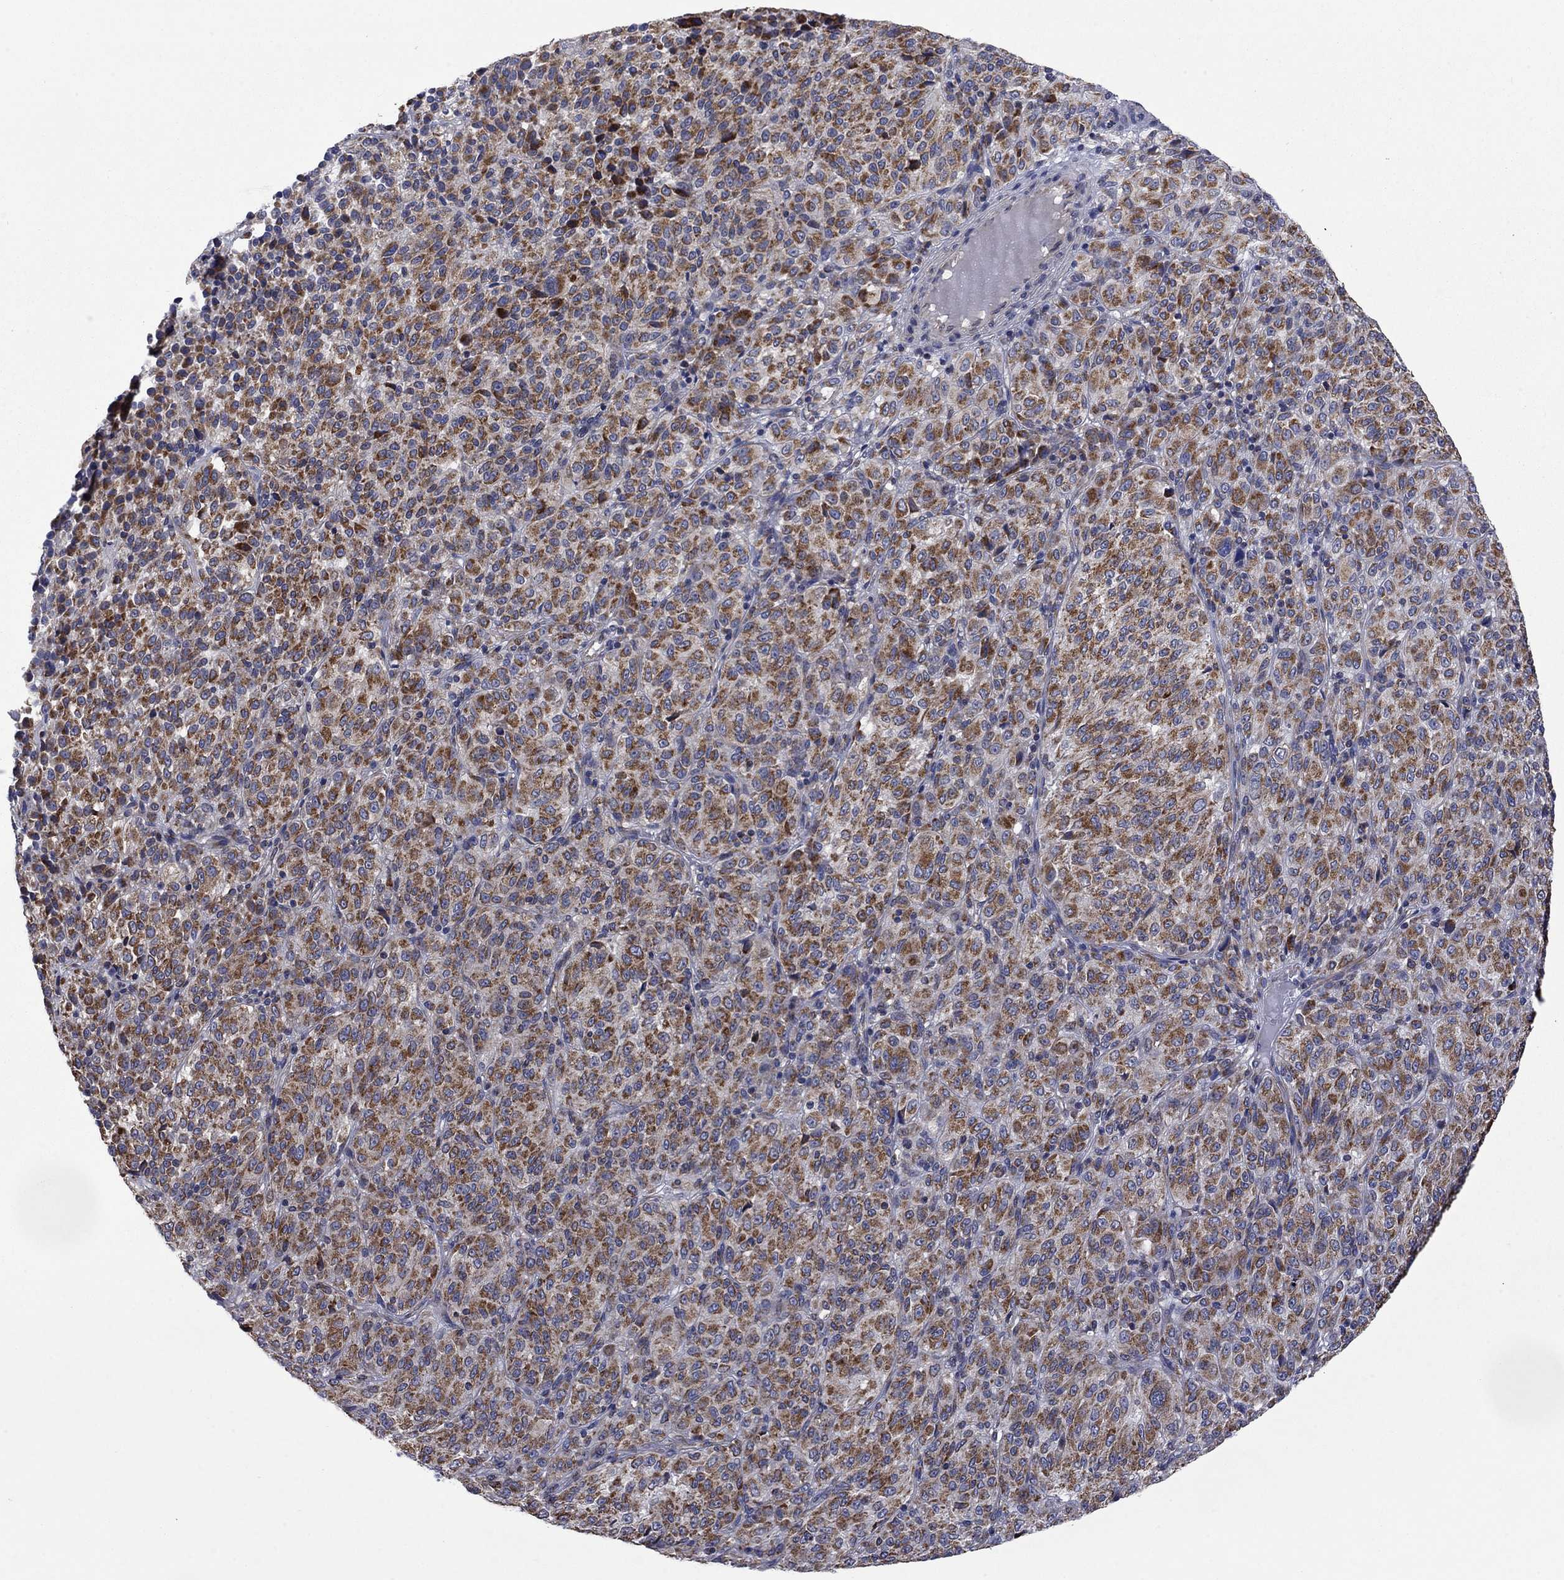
{"staining": {"intensity": "strong", "quantity": ">75%", "location": "cytoplasmic/membranous"}, "tissue": "melanoma", "cell_type": "Tumor cells", "image_type": "cancer", "snomed": [{"axis": "morphology", "description": "Malignant melanoma, Metastatic site"}, {"axis": "topography", "description": "Brain"}], "caption": "Melanoma tissue displays strong cytoplasmic/membranous staining in about >75% of tumor cells", "gene": "FURIN", "patient": {"sex": "female", "age": 56}}